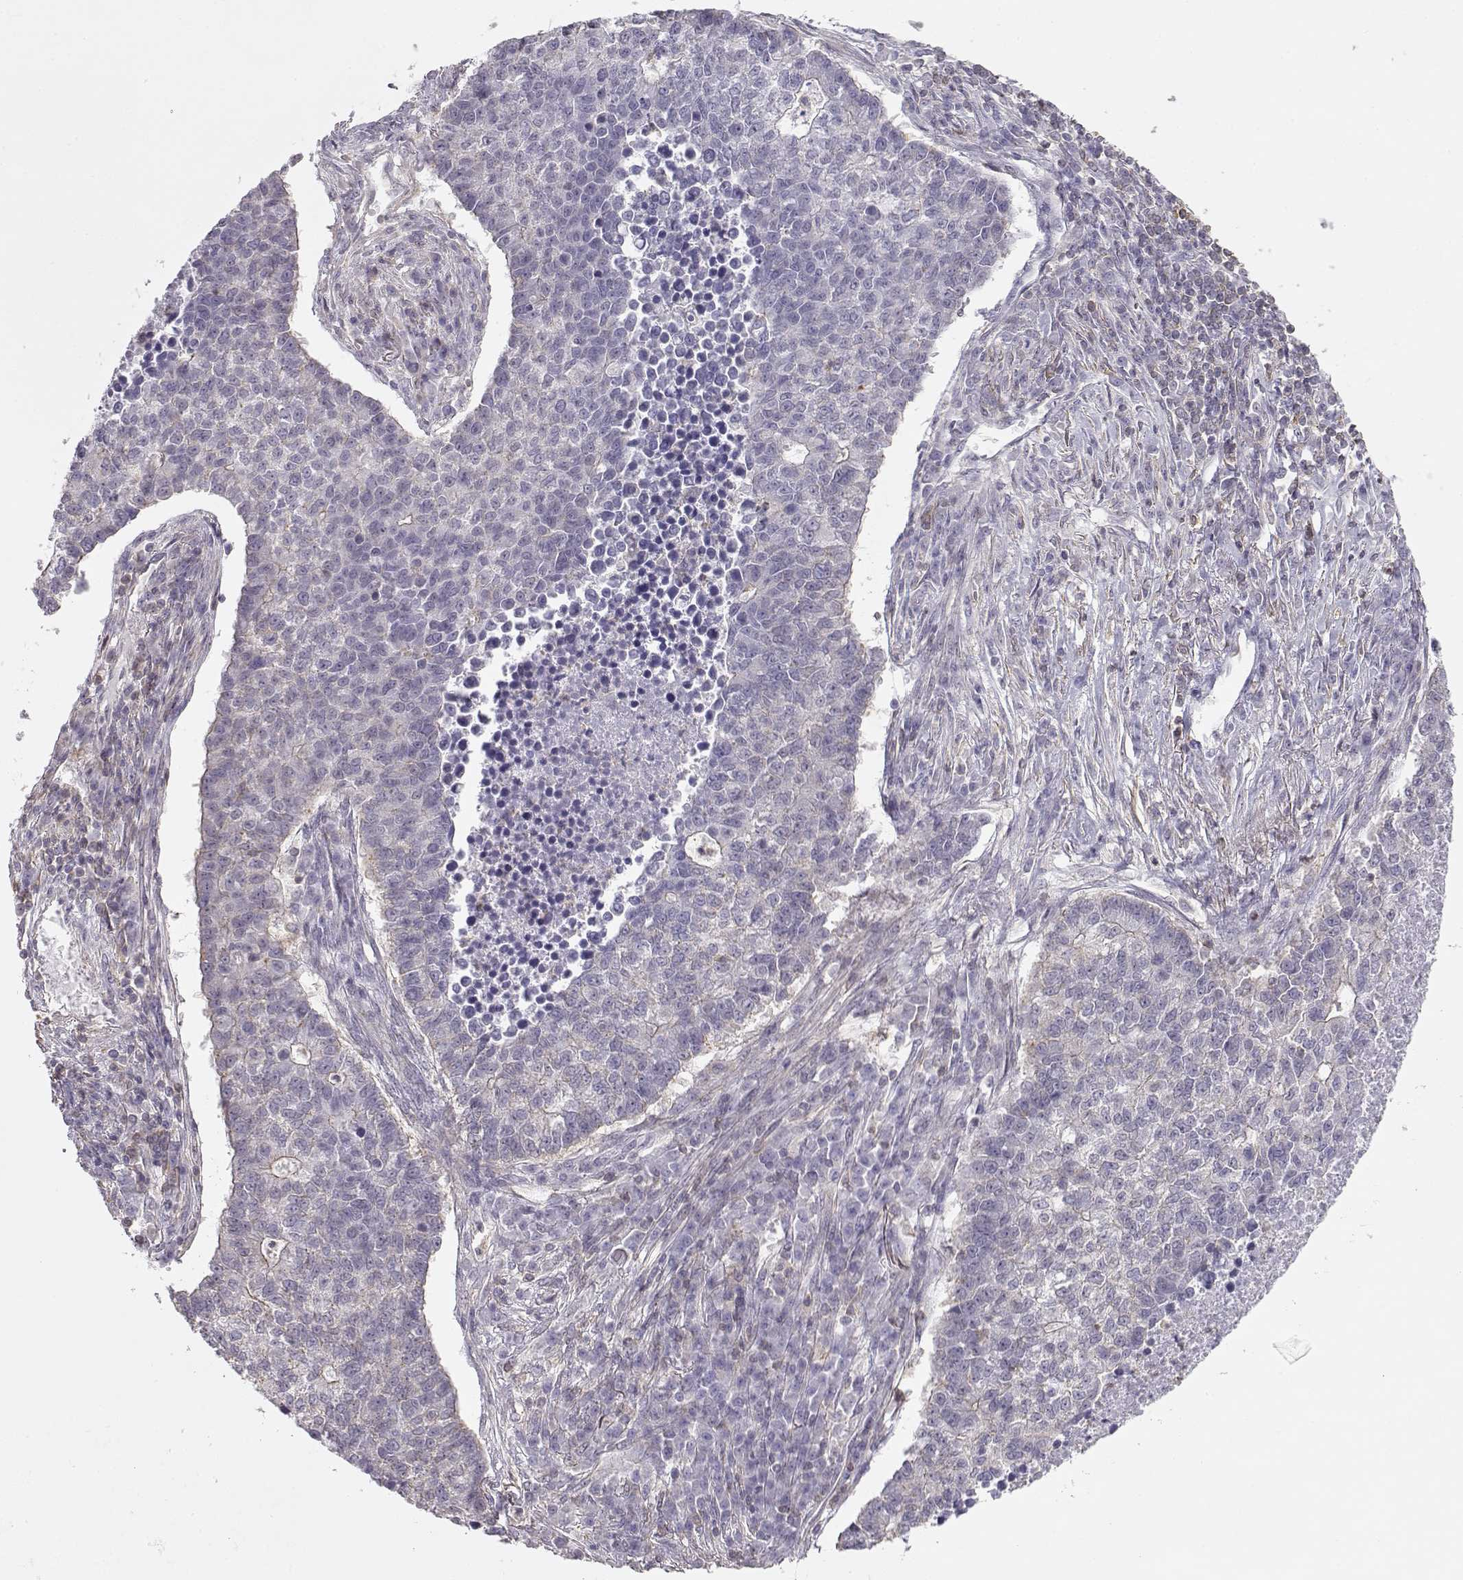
{"staining": {"intensity": "negative", "quantity": "none", "location": "none"}, "tissue": "lung cancer", "cell_type": "Tumor cells", "image_type": "cancer", "snomed": [{"axis": "morphology", "description": "Adenocarcinoma, NOS"}, {"axis": "topography", "description": "Lung"}], "caption": "High power microscopy photomicrograph of an IHC micrograph of lung adenocarcinoma, revealing no significant staining in tumor cells.", "gene": "DAPL1", "patient": {"sex": "male", "age": 57}}